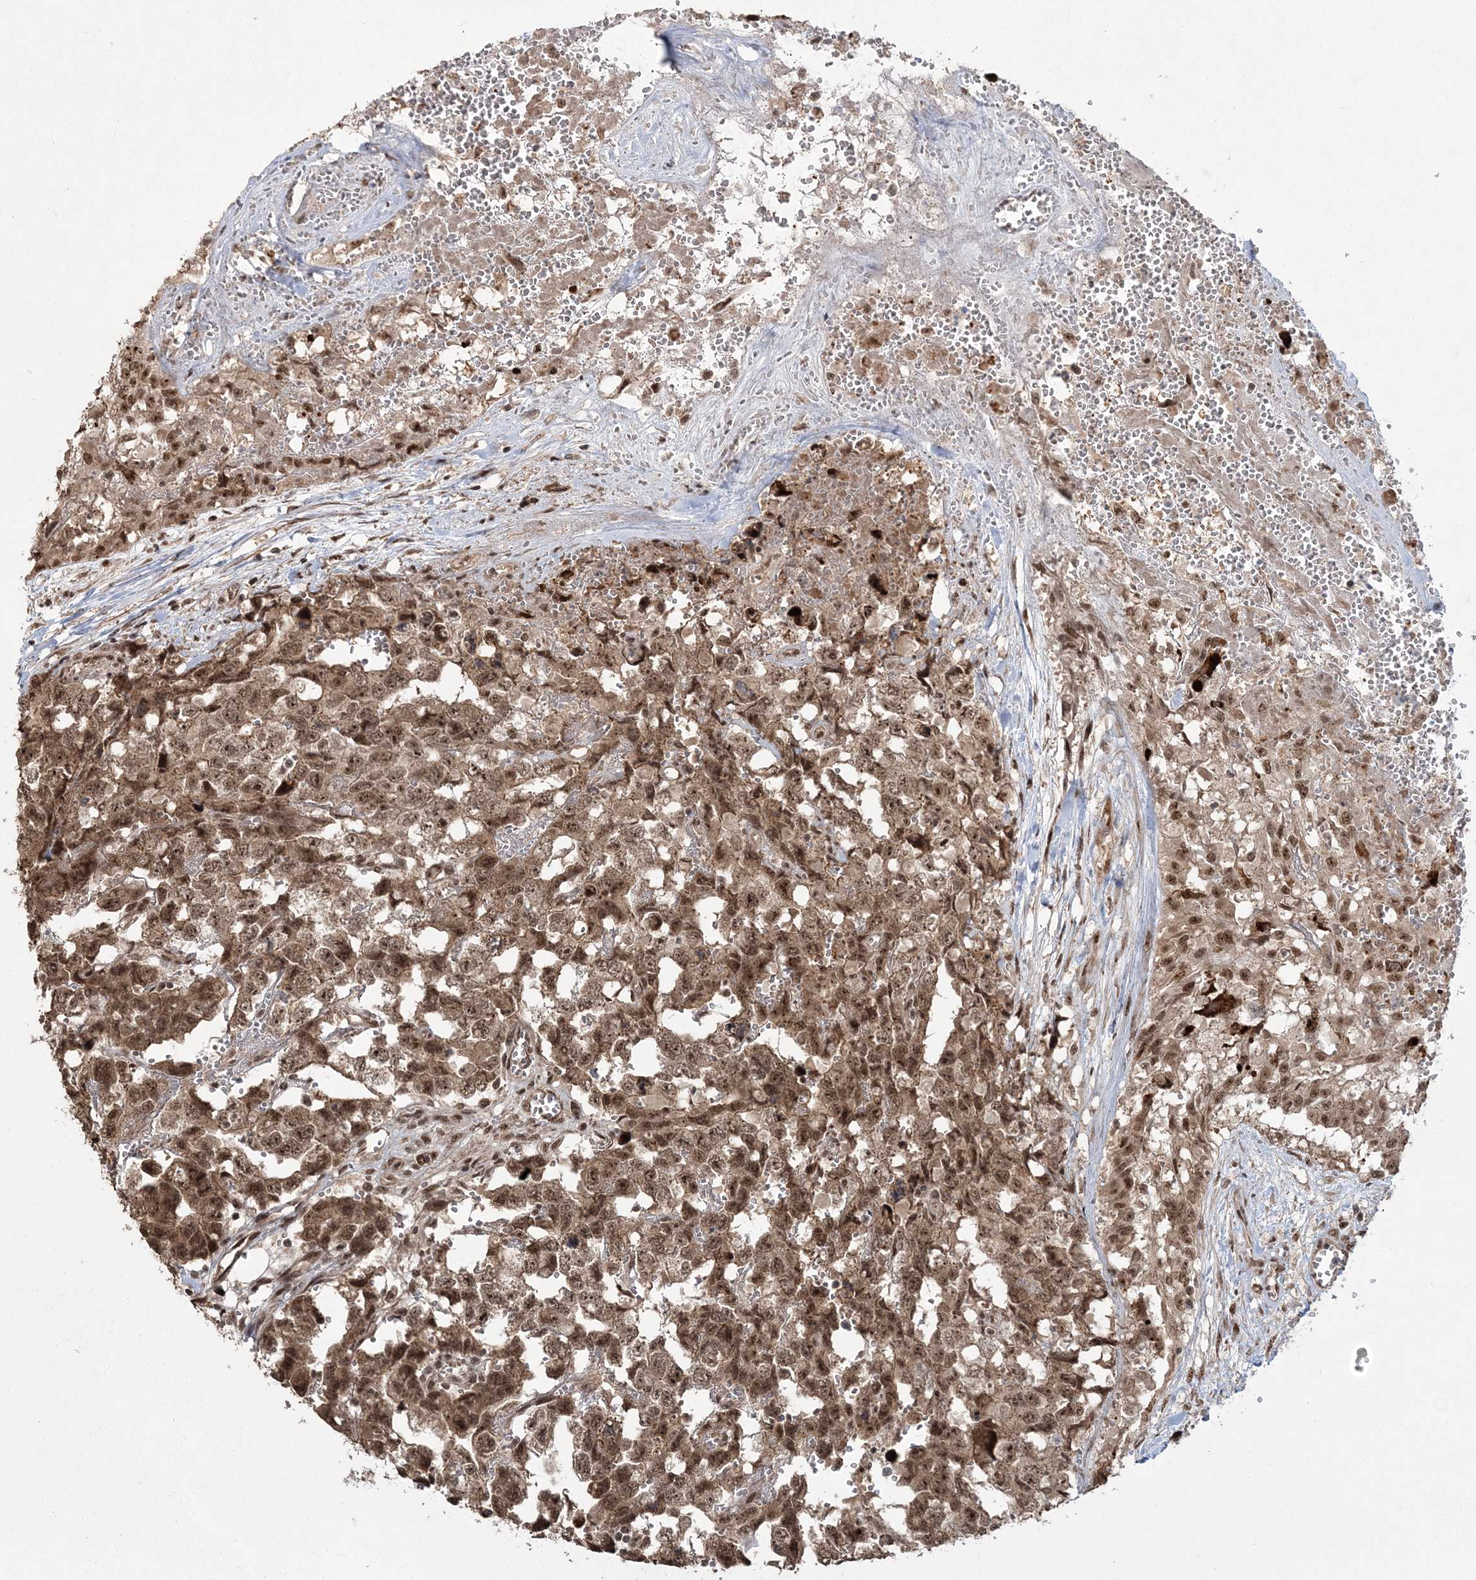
{"staining": {"intensity": "moderate", "quantity": ">75%", "location": "cytoplasmic/membranous,nuclear"}, "tissue": "testis cancer", "cell_type": "Tumor cells", "image_type": "cancer", "snomed": [{"axis": "morphology", "description": "Carcinoma, Embryonal, NOS"}, {"axis": "topography", "description": "Testis"}], "caption": "Moderate cytoplasmic/membranous and nuclear expression for a protein is present in approximately >75% of tumor cells of testis cancer using immunohistochemistry.", "gene": "EPB41L4A", "patient": {"sex": "male", "age": 31}}